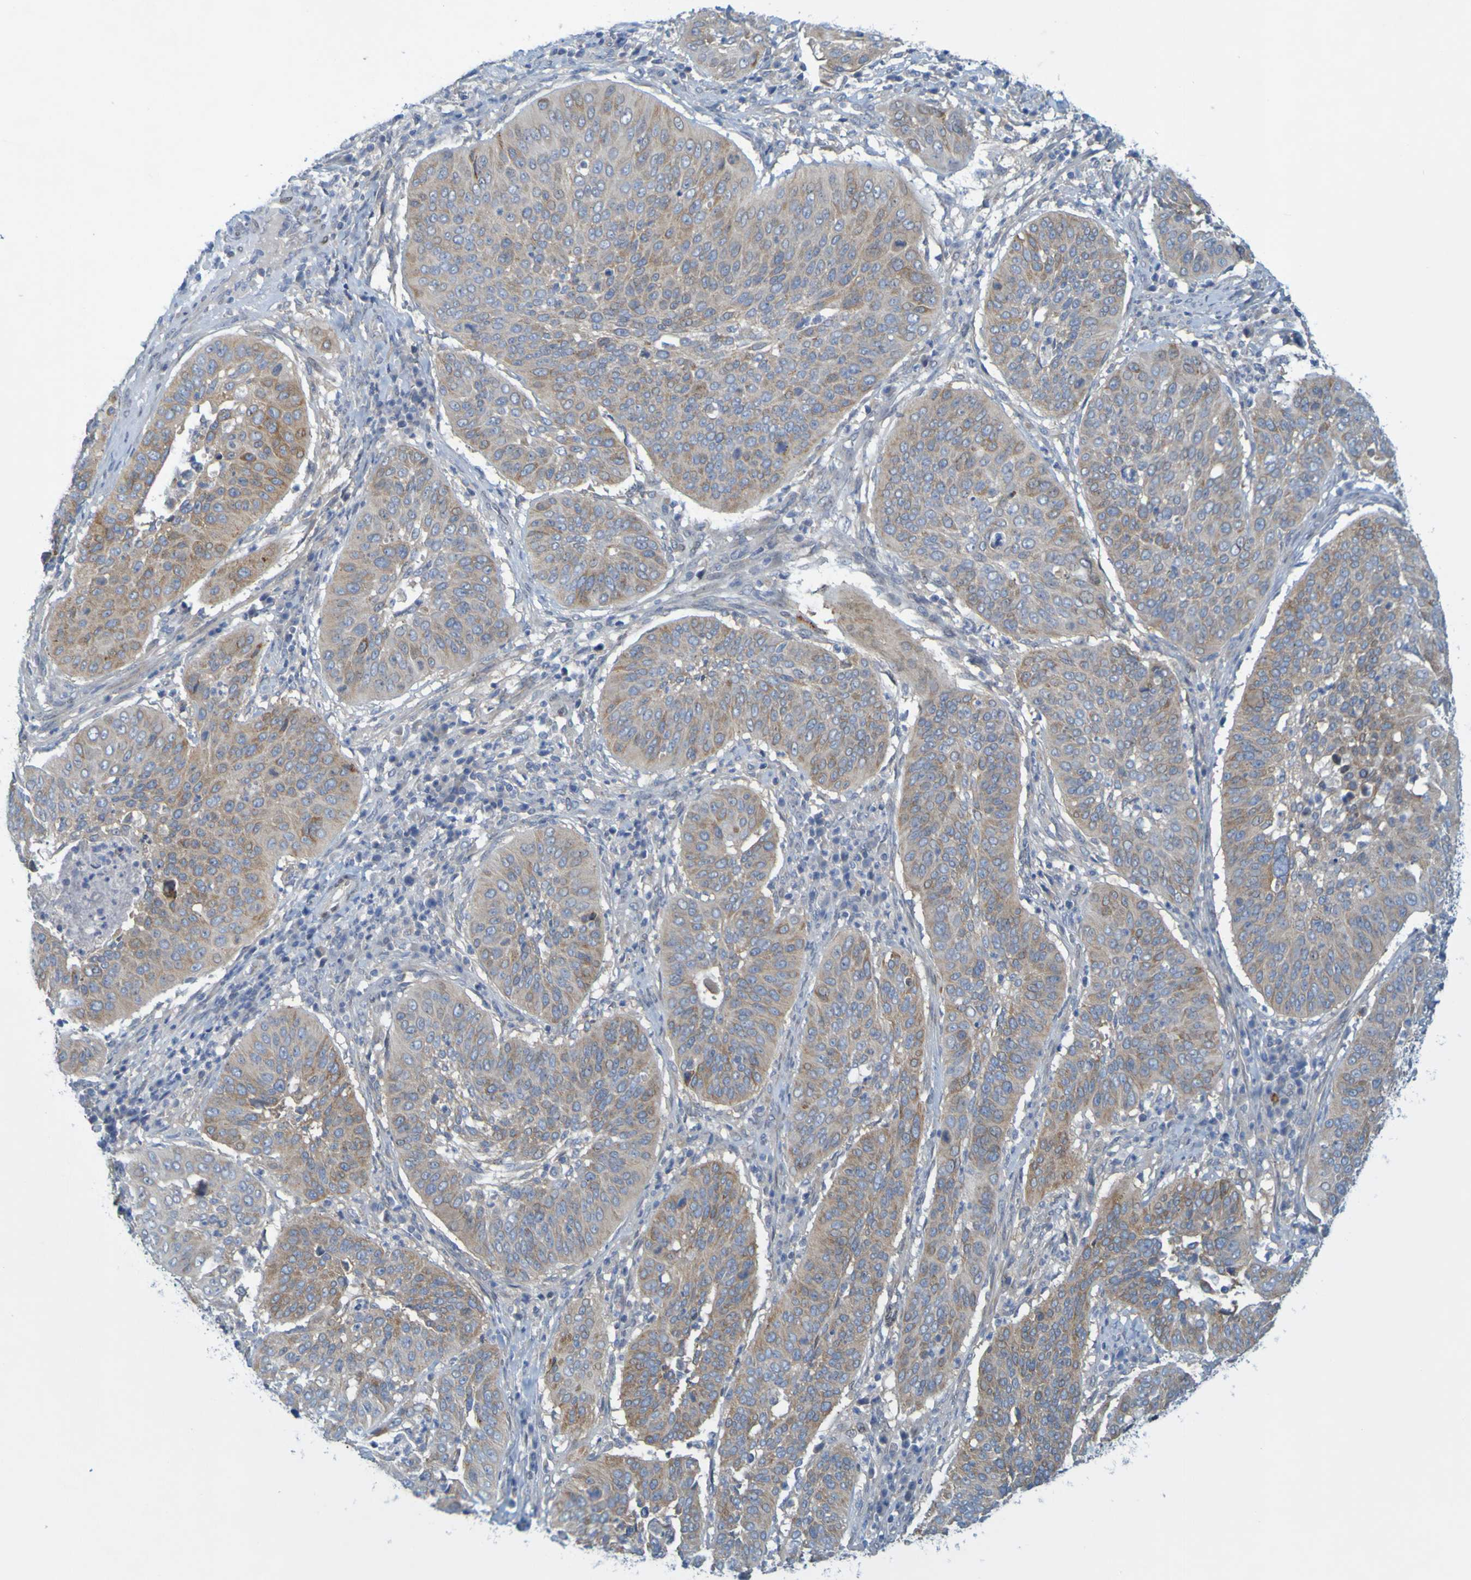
{"staining": {"intensity": "moderate", "quantity": ">75%", "location": "cytoplasmic/membranous"}, "tissue": "cervical cancer", "cell_type": "Tumor cells", "image_type": "cancer", "snomed": [{"axis": "morphology", "description": "Normal tissue, NOS"}, {"axis": "morphology", "description": "Squamous cell carcinoma, NOS"}, {"axis": "topography", "description": "Cervix"}], "caption": "This photomicrograph exhibits cervical cancer (squamous cell carcinoma) stained with immunohistochemistry to label a protein in brown. The cytoplasmic/membranous of tumor cells show moderate positivity for the protein. Nuclei are counter-stained blue.", "gene": "MAG", "patient": {"sex": "female", "age": 39}}